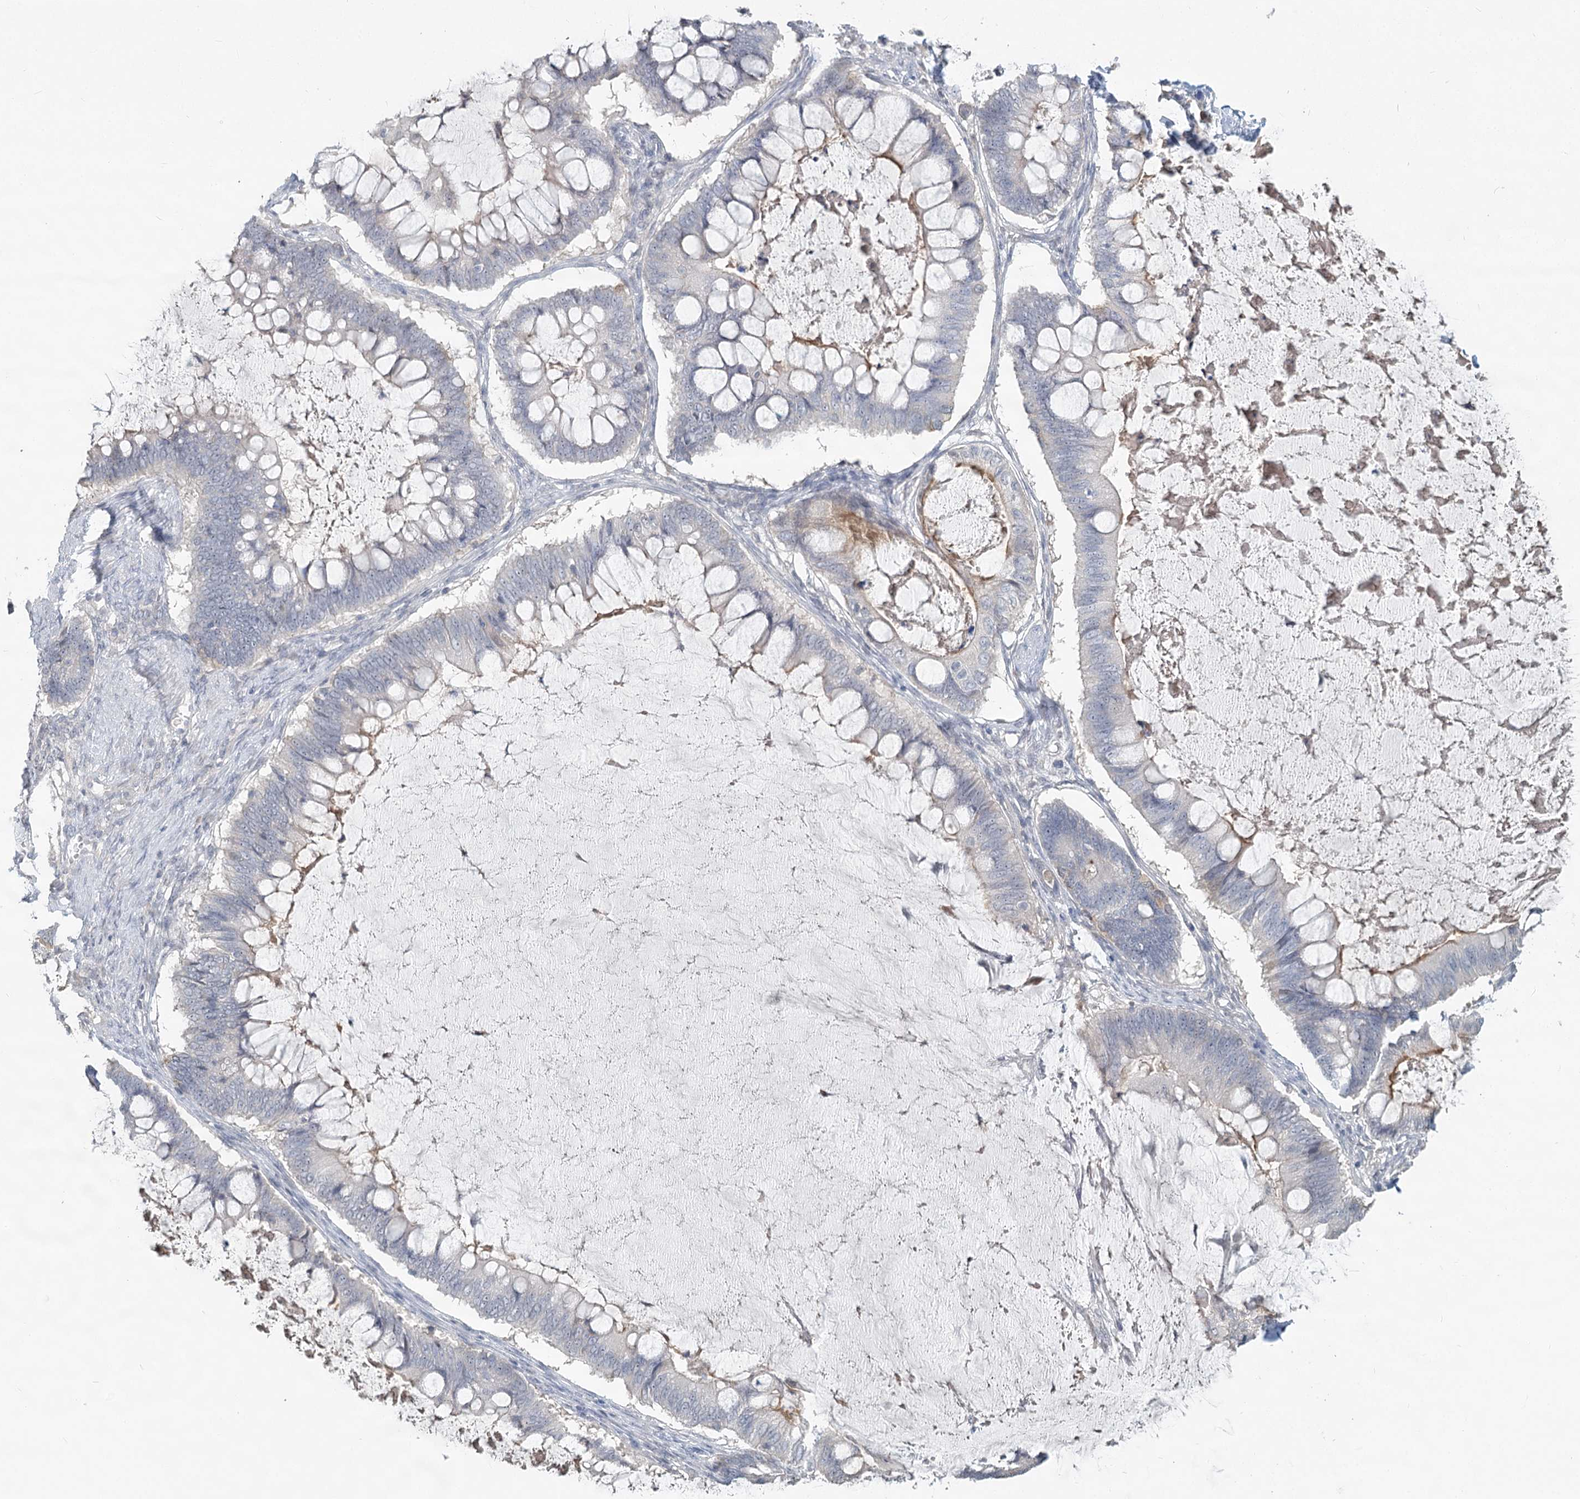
{"staining": {"intensity": "negative", "quantity": "none", "location": "none"}, "tissue": "ovarian cancer", "cell_type": "Tumor cells", "image_type": "cancer", "snomed": [{"axis": "morphology", "description": "Cystadenocarcinoma, mucinous, NOS"}, {"axis": "topography", "description": "Ovary"}], "caption": "Immunohistochemistry histopathology image of neoplastic tissue: ovarian mucinous cystadenocarcinoma stained with DAB (3,3'-diaminobenzidine) displays no significant protein positivity in tumor cells.", "gene": "SLC9A3", "patient": {"sex": "female", "age": 61}}